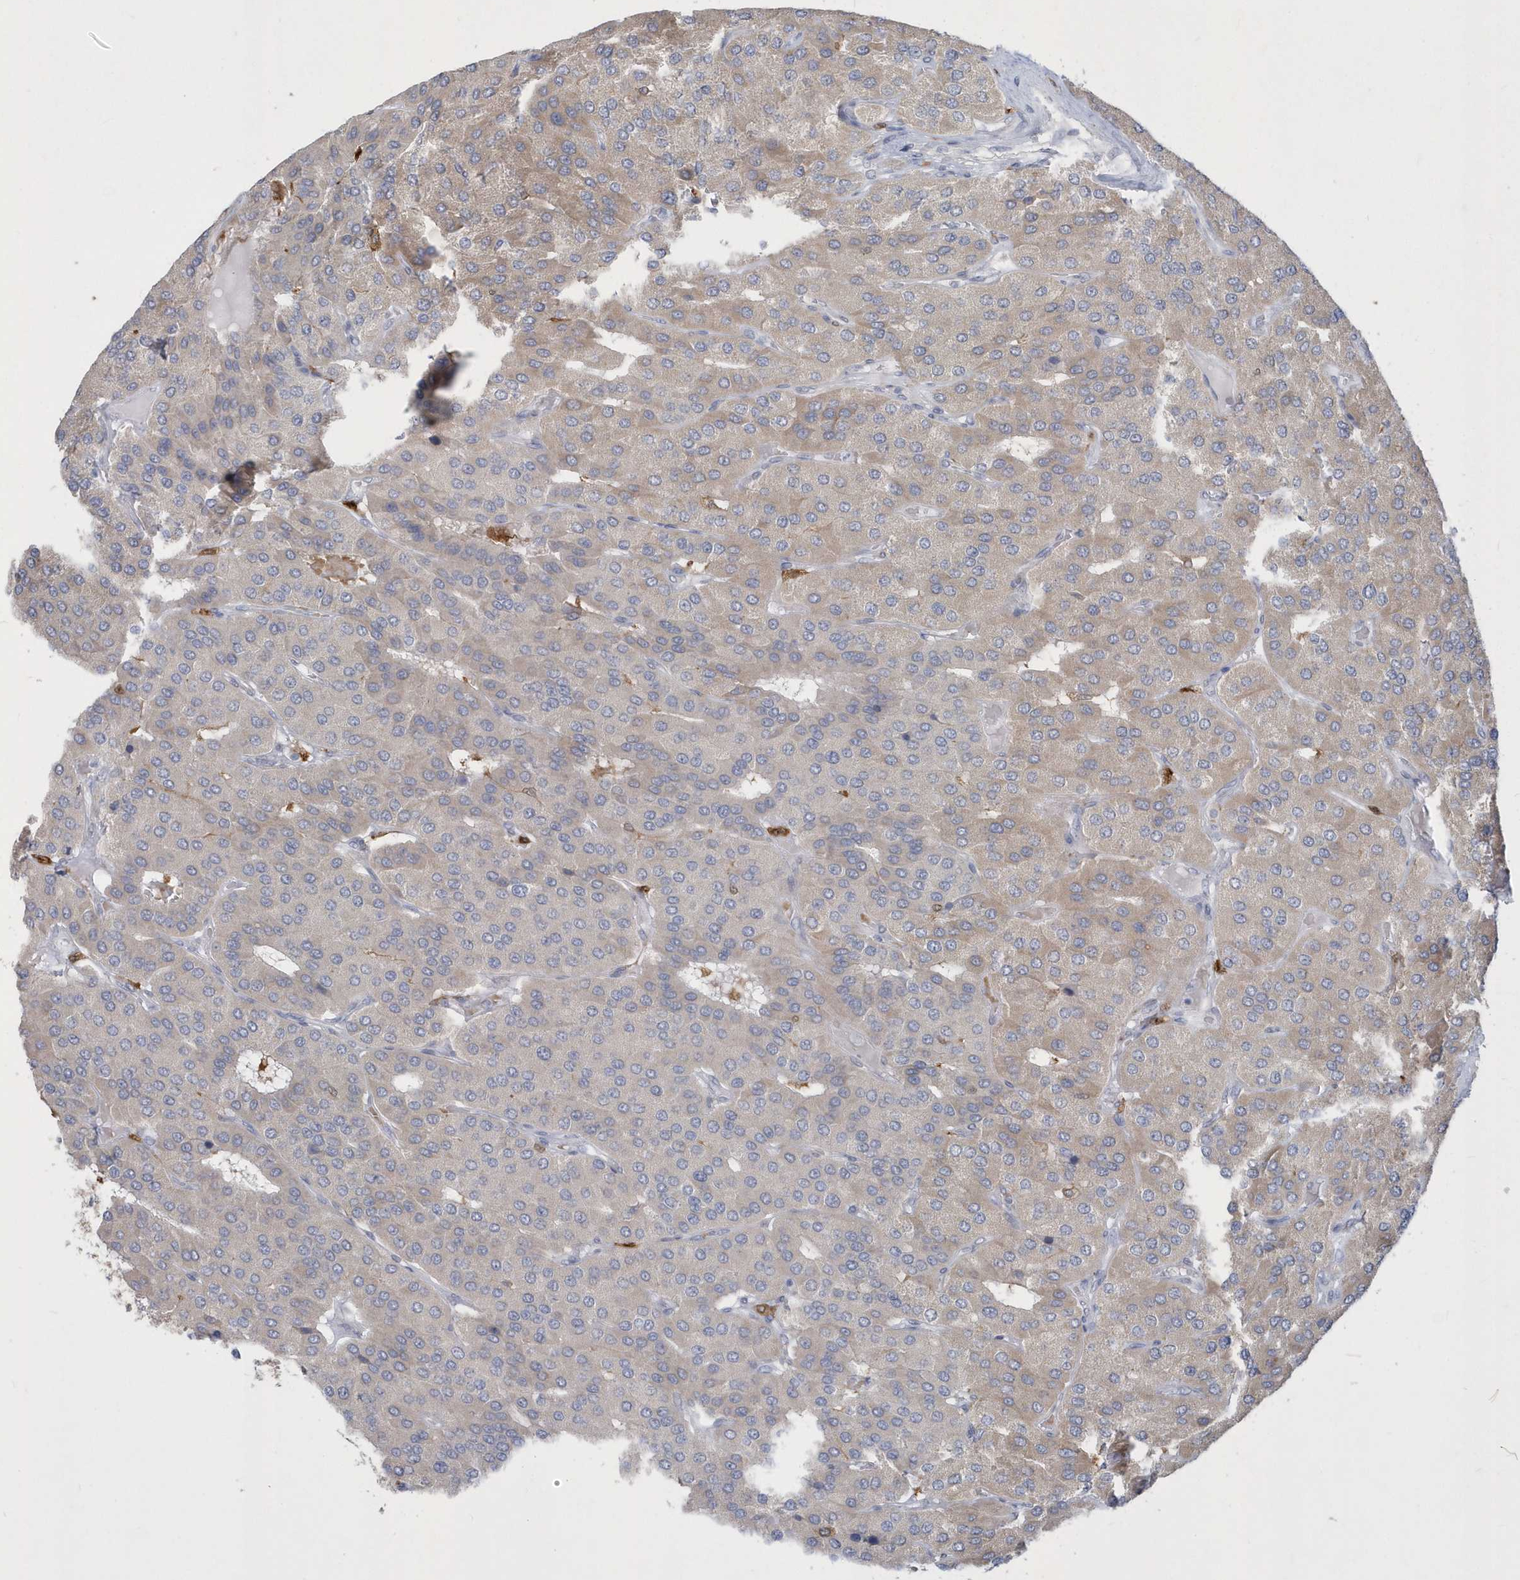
{"staining": {"intensity": "weak", "quantity": "<25%", "location": "cytoplasmic/membranous"}, "tissue": "parathyroid gland", "cell_type": "Glandular cells", "image_type": "normal", "snomed": [{"axis": "morphology", "description": "Normal tissue, NOS"}, {"axis": "morphology", "description": "Adenoma, NOS"}, {"axis": "topography", "description": "Parathyroid gland"}], "caption": "A high-resolution histopathology image shows immunohistochemistry (IHC) staining of normal parathyroid gland, which reveals no significant expression in glandular cells. Nuclei are stained in blue.", "gene": "TSPEAR", "patient": {"sex": "female", "age": 86}}